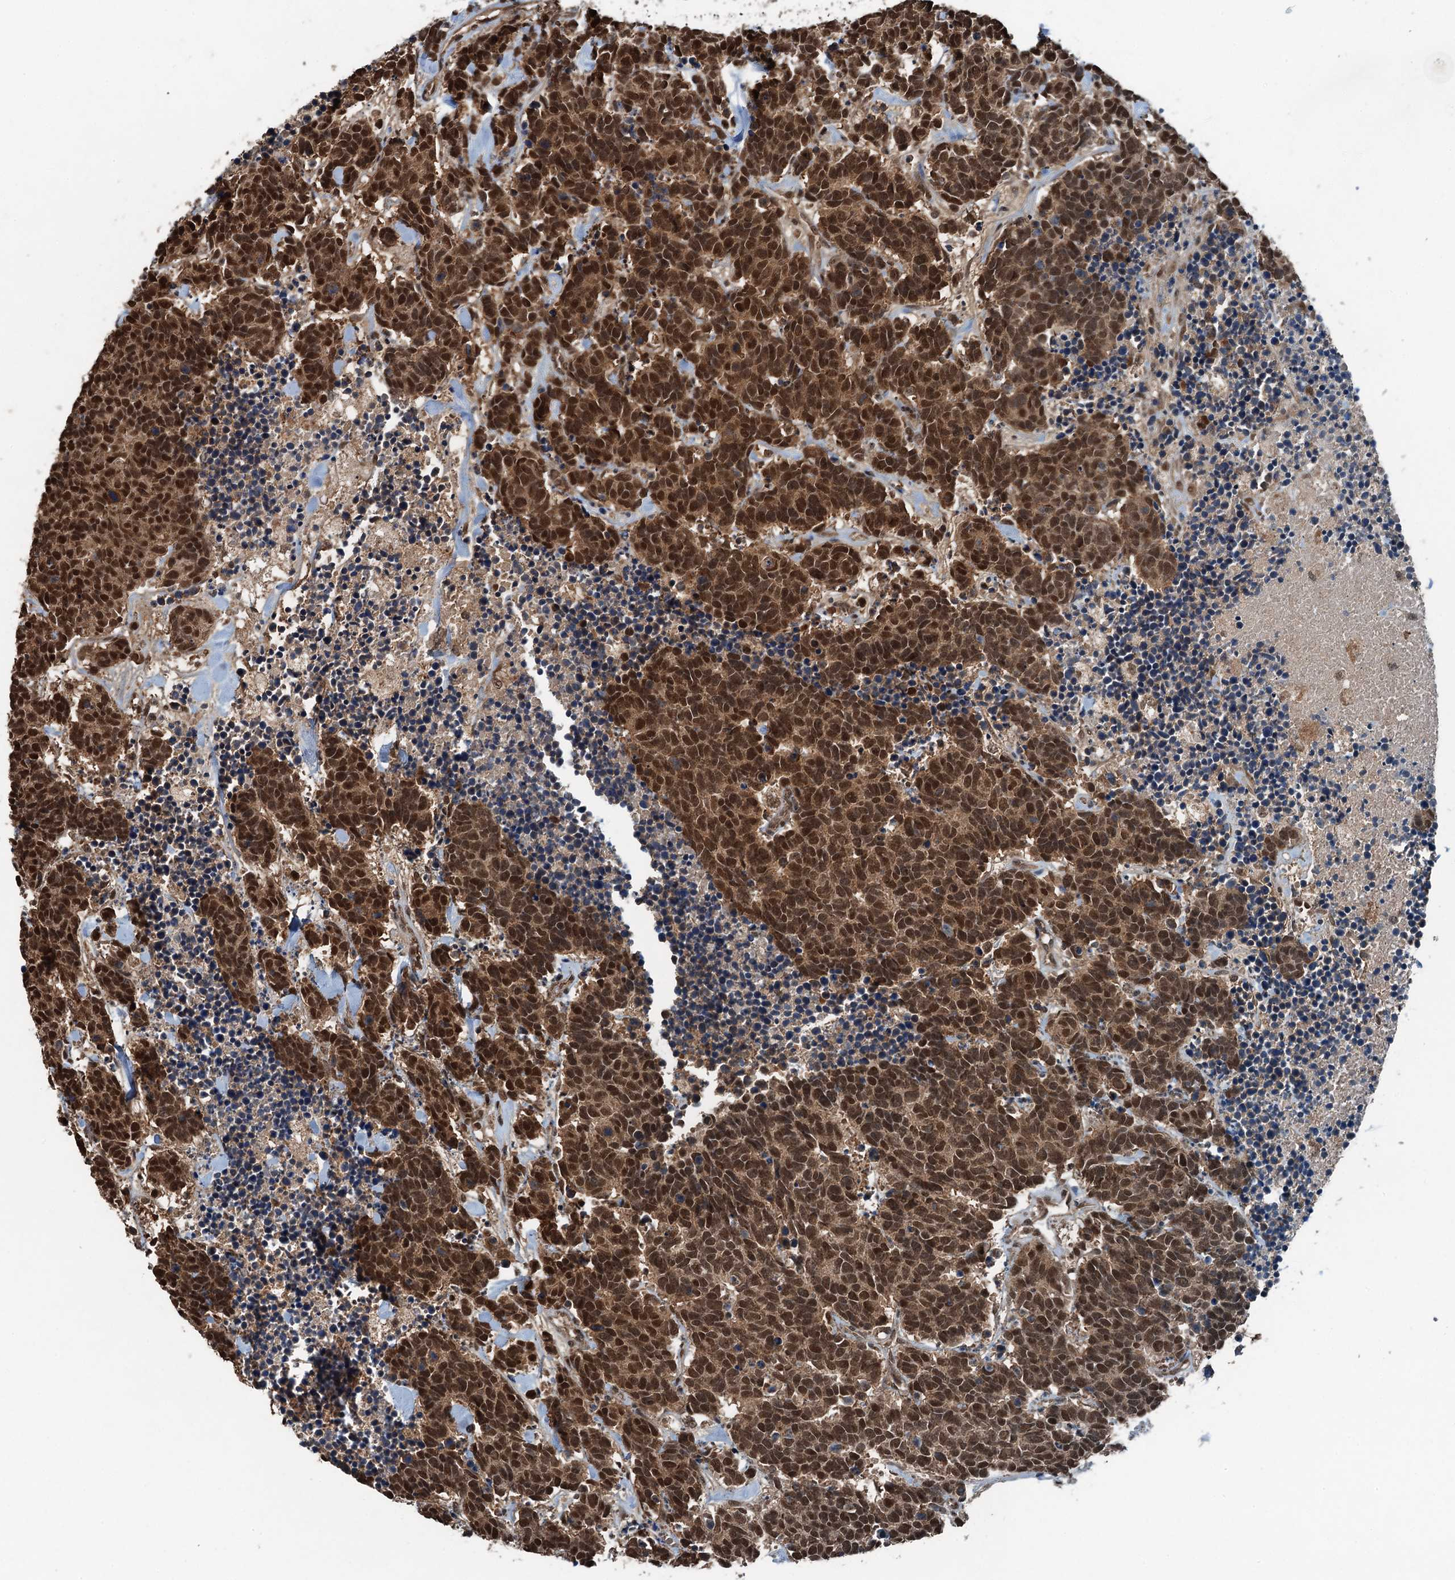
{"staining": {"intensity": "strong", "quantity": ">75%", "location": "cytoplasmic/membranous,nuclear"}, "tissue": "carcinoid", "cell_type": "Tumor cells", "image_type": "cancer", "snomed": [{"axis": "morphology", "description": "Carcinoma, NOS"}, {"axis": "morphology", "description": "Carcinoid, malignant, NOS"}, {"axis": "topography", "description": "Prostate"}], "caption": "Human carcinoid (malignant) stained for a protein (brown) reveals strong cytoplasmic/membranous and nuclear positive staining in about >75% of tumor cells.", "gene": "UBXN6", "patient": {"sex": "male", "age": 57}}